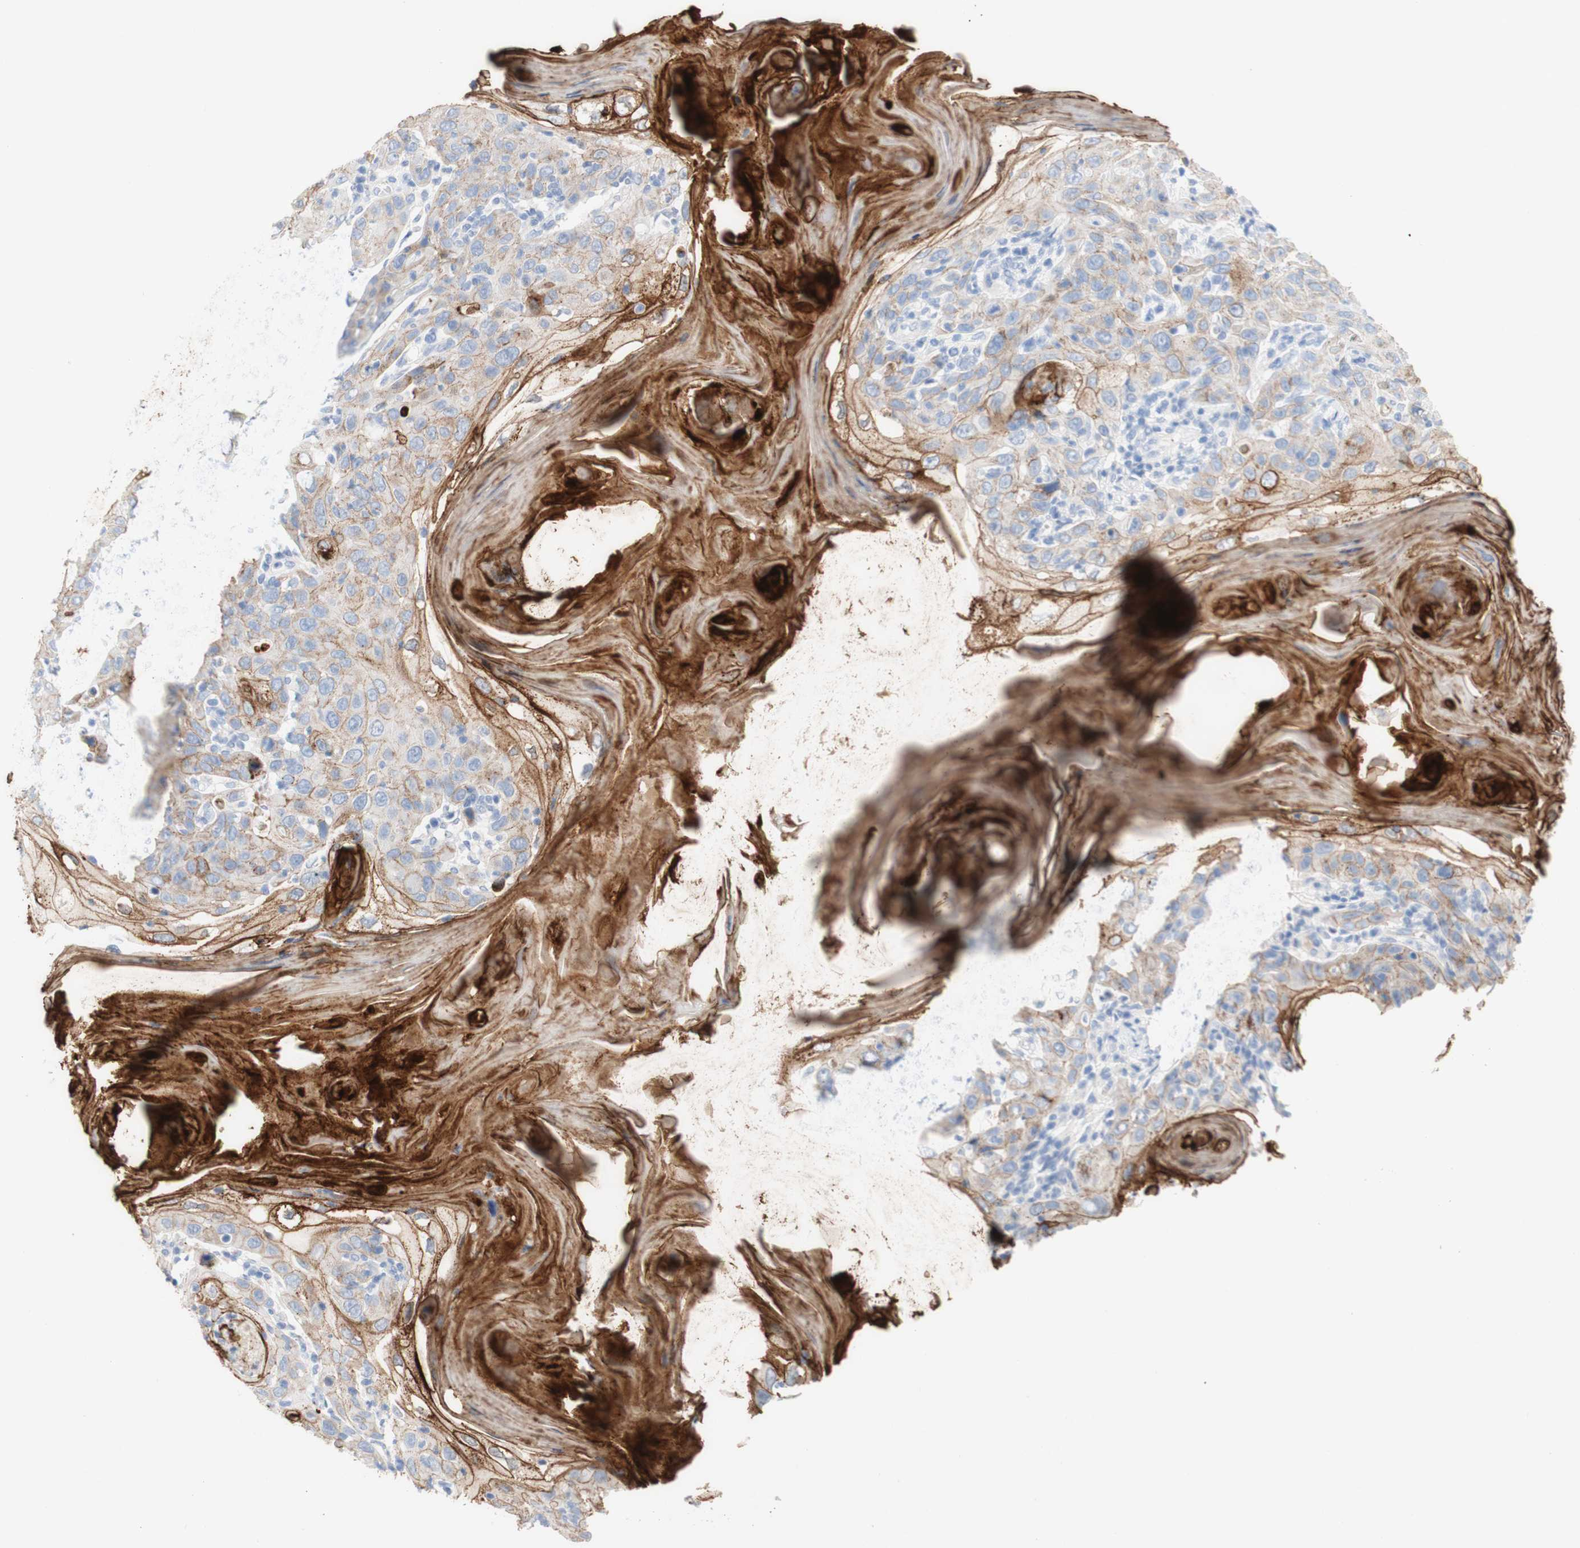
{"staining": {"intensity": "weak", "quantity": "25%-75%", "location": "cytoplasmic/membranous"}, "tissue": "skin cancer", "cell_type": "Tumor cells", "image_type": "cancer", "snomed": [{"axis": "morphology", "description": "Squamous cell carcinoma, NOS"}, {"axis": "topography", "description": "Skin"}], "caption": "The histopathology image demonstrates immunohistochemical staining of squamous cell carcinoma (skin). There is weak cytoplasmic/membranous positivity is present in about 25%-75% of tumor cells.", "gene": "DSC2", "patient": {"sex": "female", "age": 88}}